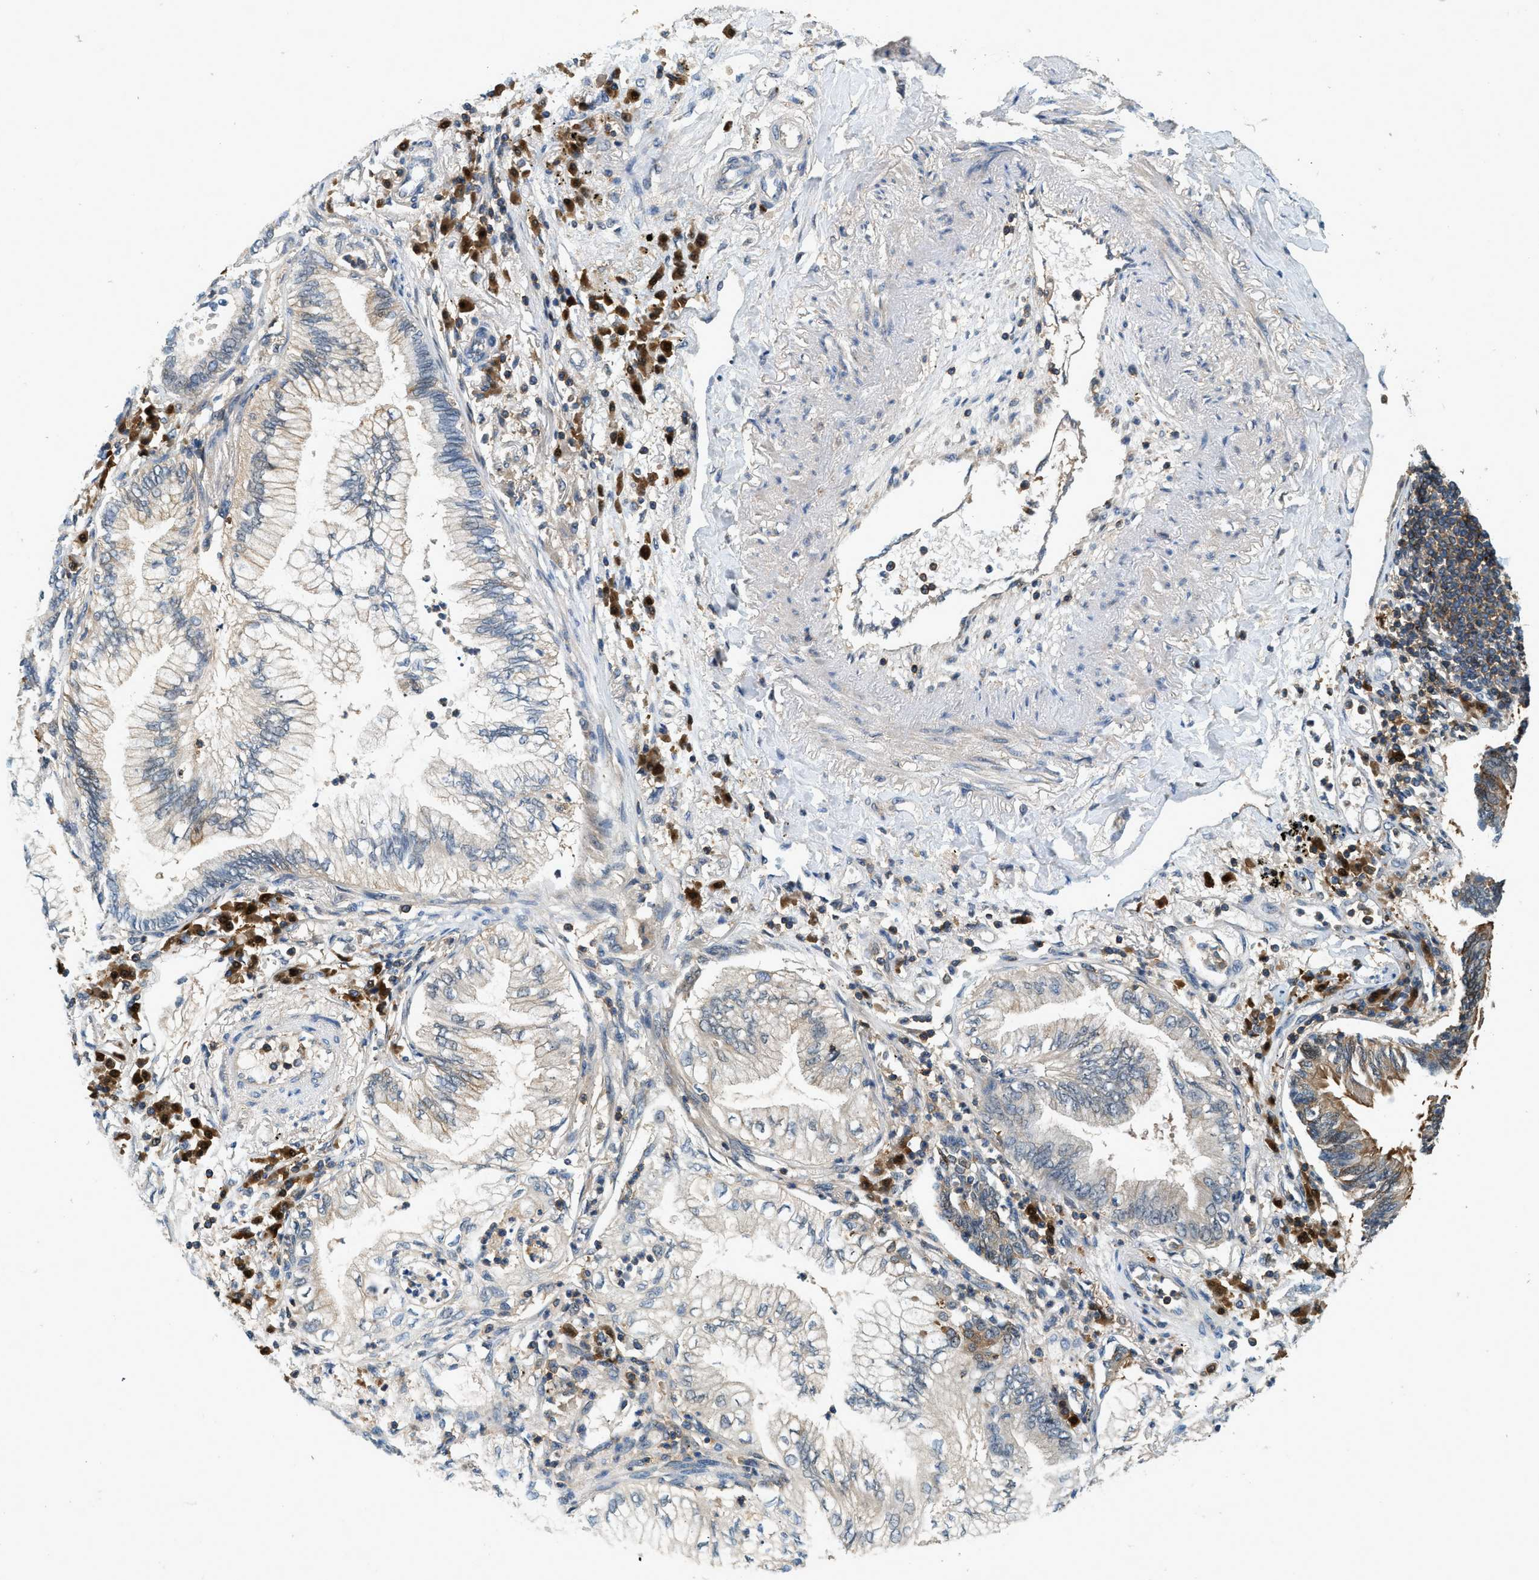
{"staining": {"intensity": "moderate", "quantity": "<25%", "location": "cytoplasmic/membranous"}, "tissue": "lung cancer", "cell_type": "Tumor cells", "image_type": "cancer", "snomed": [{"axis": "morphology", "description": "Normal tissue, NOS"}, {"axis": "morphology", "description": "Adenocarcinoma, NOS"}, {"axis": "topography", "description": "Bronchus"}, {"axis": "topography", "description": "Lung"}], "caption": "A micrograph showing moderate cytoplasmic/membranous expression in approximately <25% of tumor cells in lung adenocarcinoma, as visualized by brown immunohistochemical staining.", "gene": "GMPPB", "patient": {"sex": "female", "age": 70}}